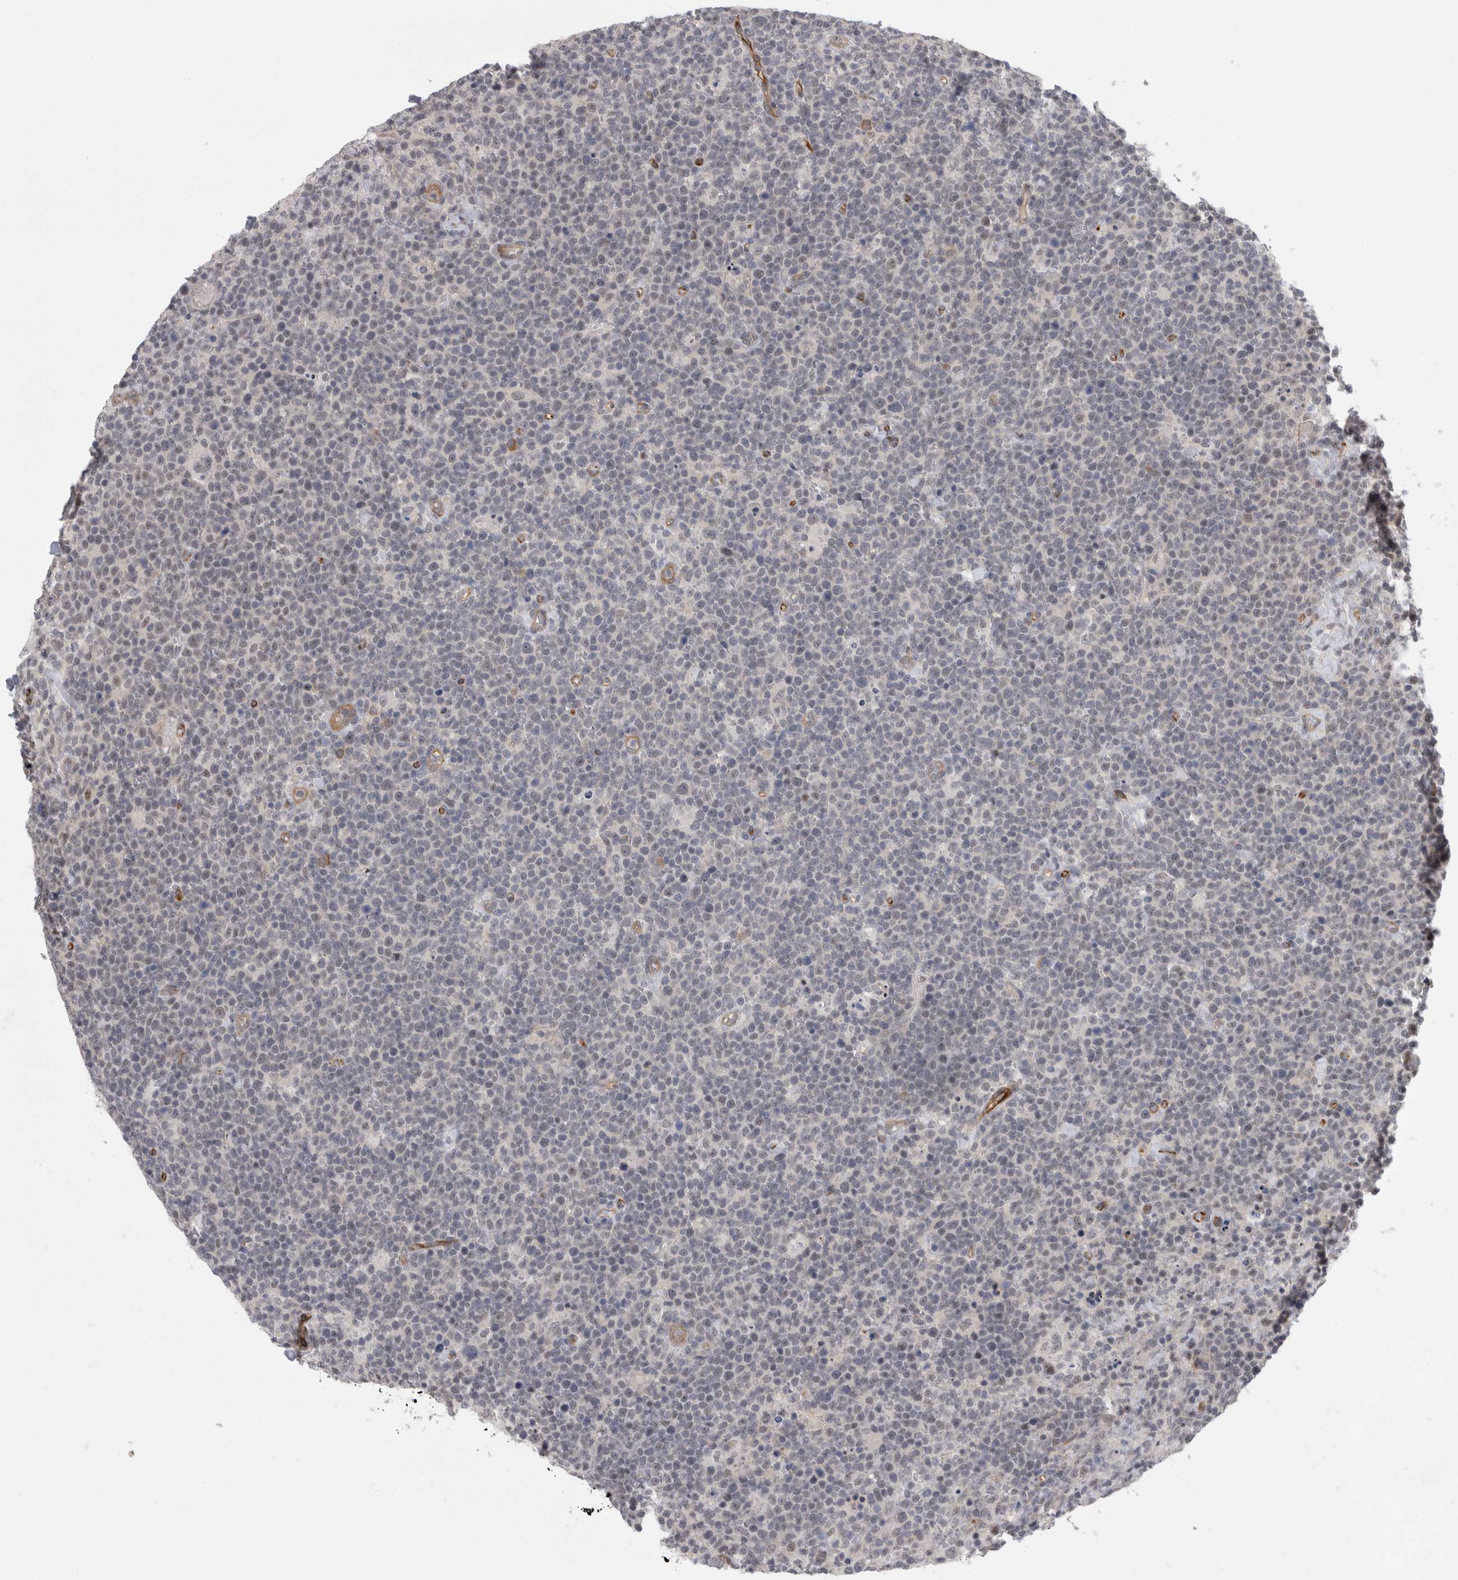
{"staining": {"intensity": "negative", "quantity": "none", "location": "none"}, "tissue": "lymphoma", "cell_type": "Tumor cells", "image_type": "cancer", "snomed": [{"axis": "morphology", "description": "Malignant lymphoma, non-Hodgkin's type, High grade"}, {"axis": "topography", "description": "Lymph node"}], "caption": "Tumor cells show no significant protein expression in lymphoma. (Immunohistochemistry (ihc), brightfield microscopy, high magnification).", "gene": "FAM83H", "patient": {"sex": "male", "age": 61}}